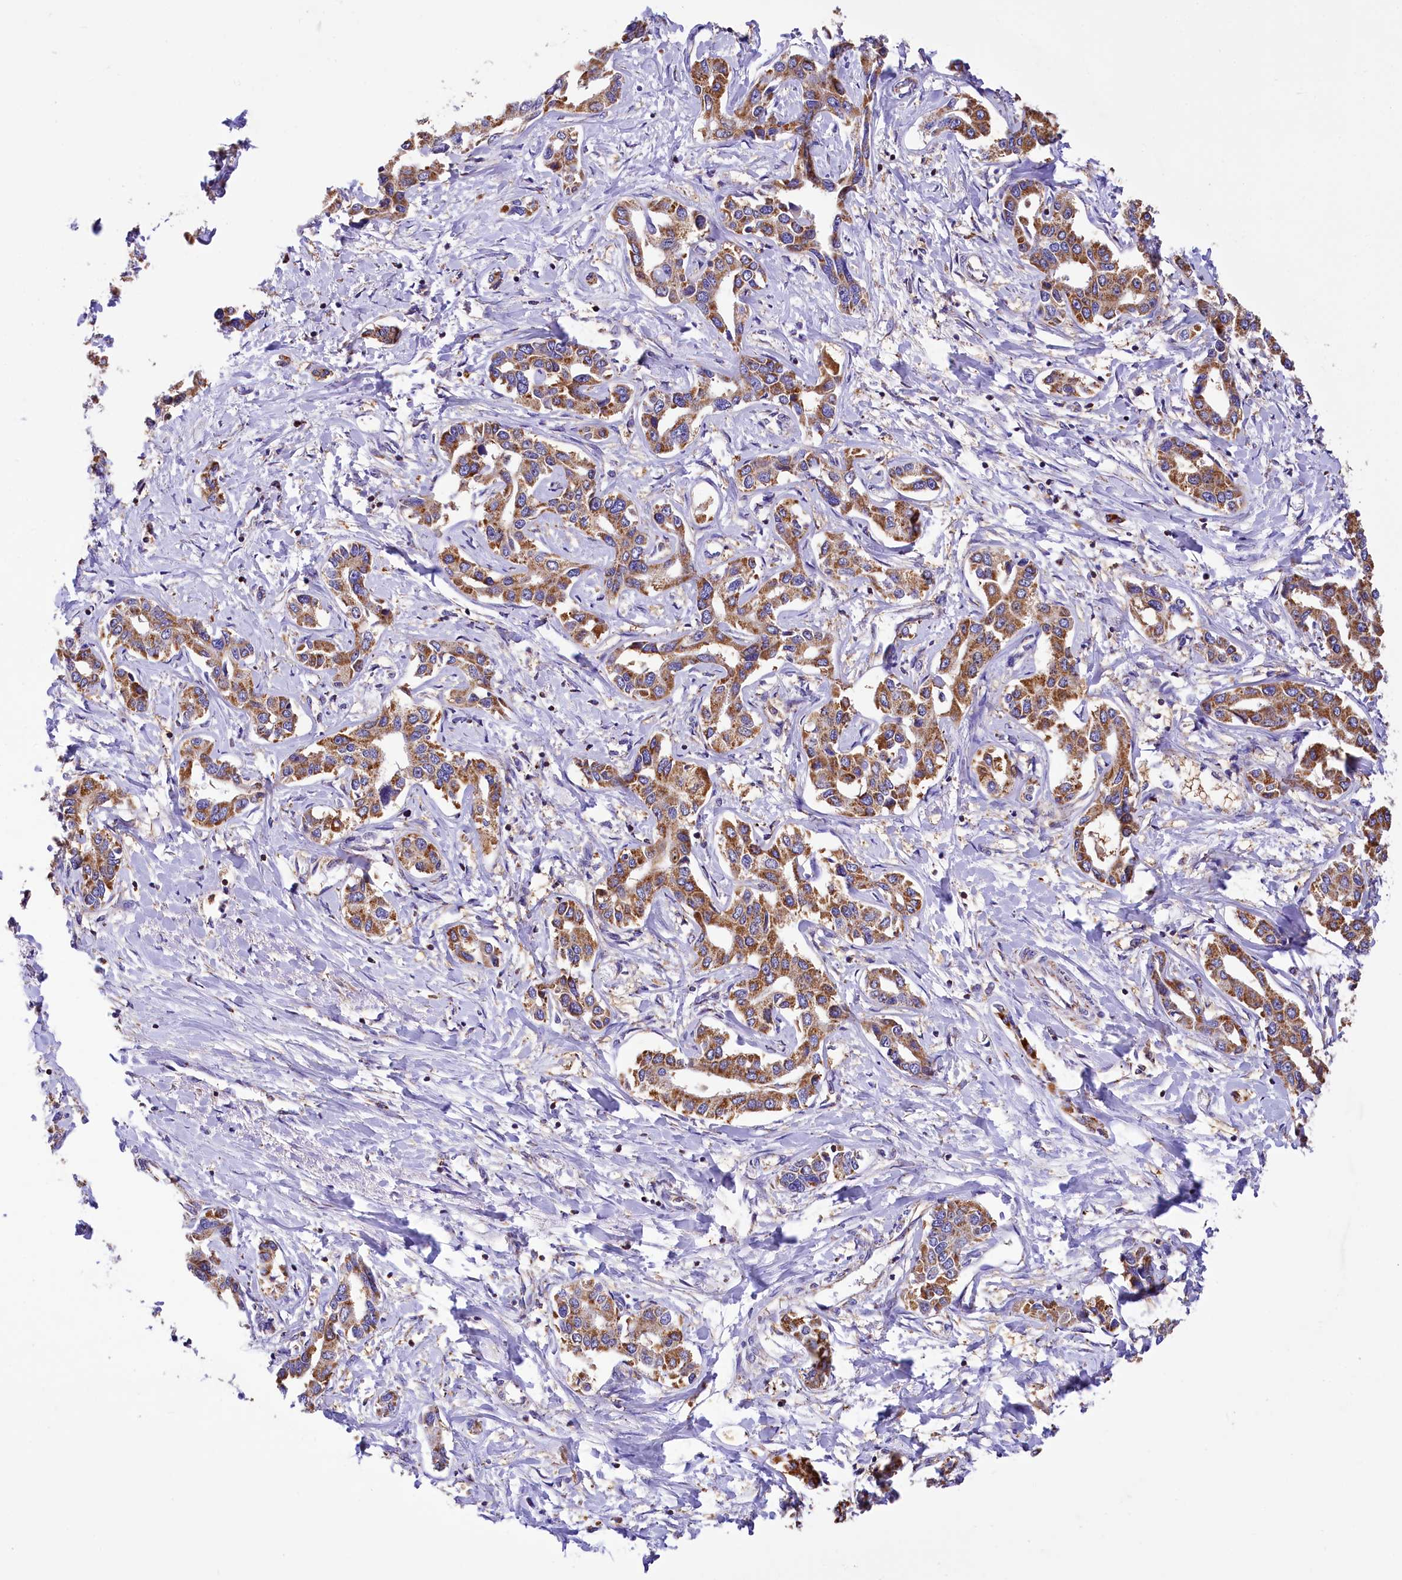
{"staining": {"intensity": "moderate", "quantity": ">75%", "location": "cytoplasmic/membranous"}, "tissue": "liver cancer", "cell_type": "Tumor cells", "image_type": "cancer", "snomed": [{"axis": "morphology", "description": "Cholangiocarcinoma"}, {"axis": "topography", "description": "Liver"}], "caption": "Liver cancer (cholangiocarcinoma) stained with DAB IHC displays medium levels of moderate cytoplasmic/membranous positivity in about >75% of tumor cells.", "gene": "TASOR2", "patient": {"sex": "male", "age": 59}}